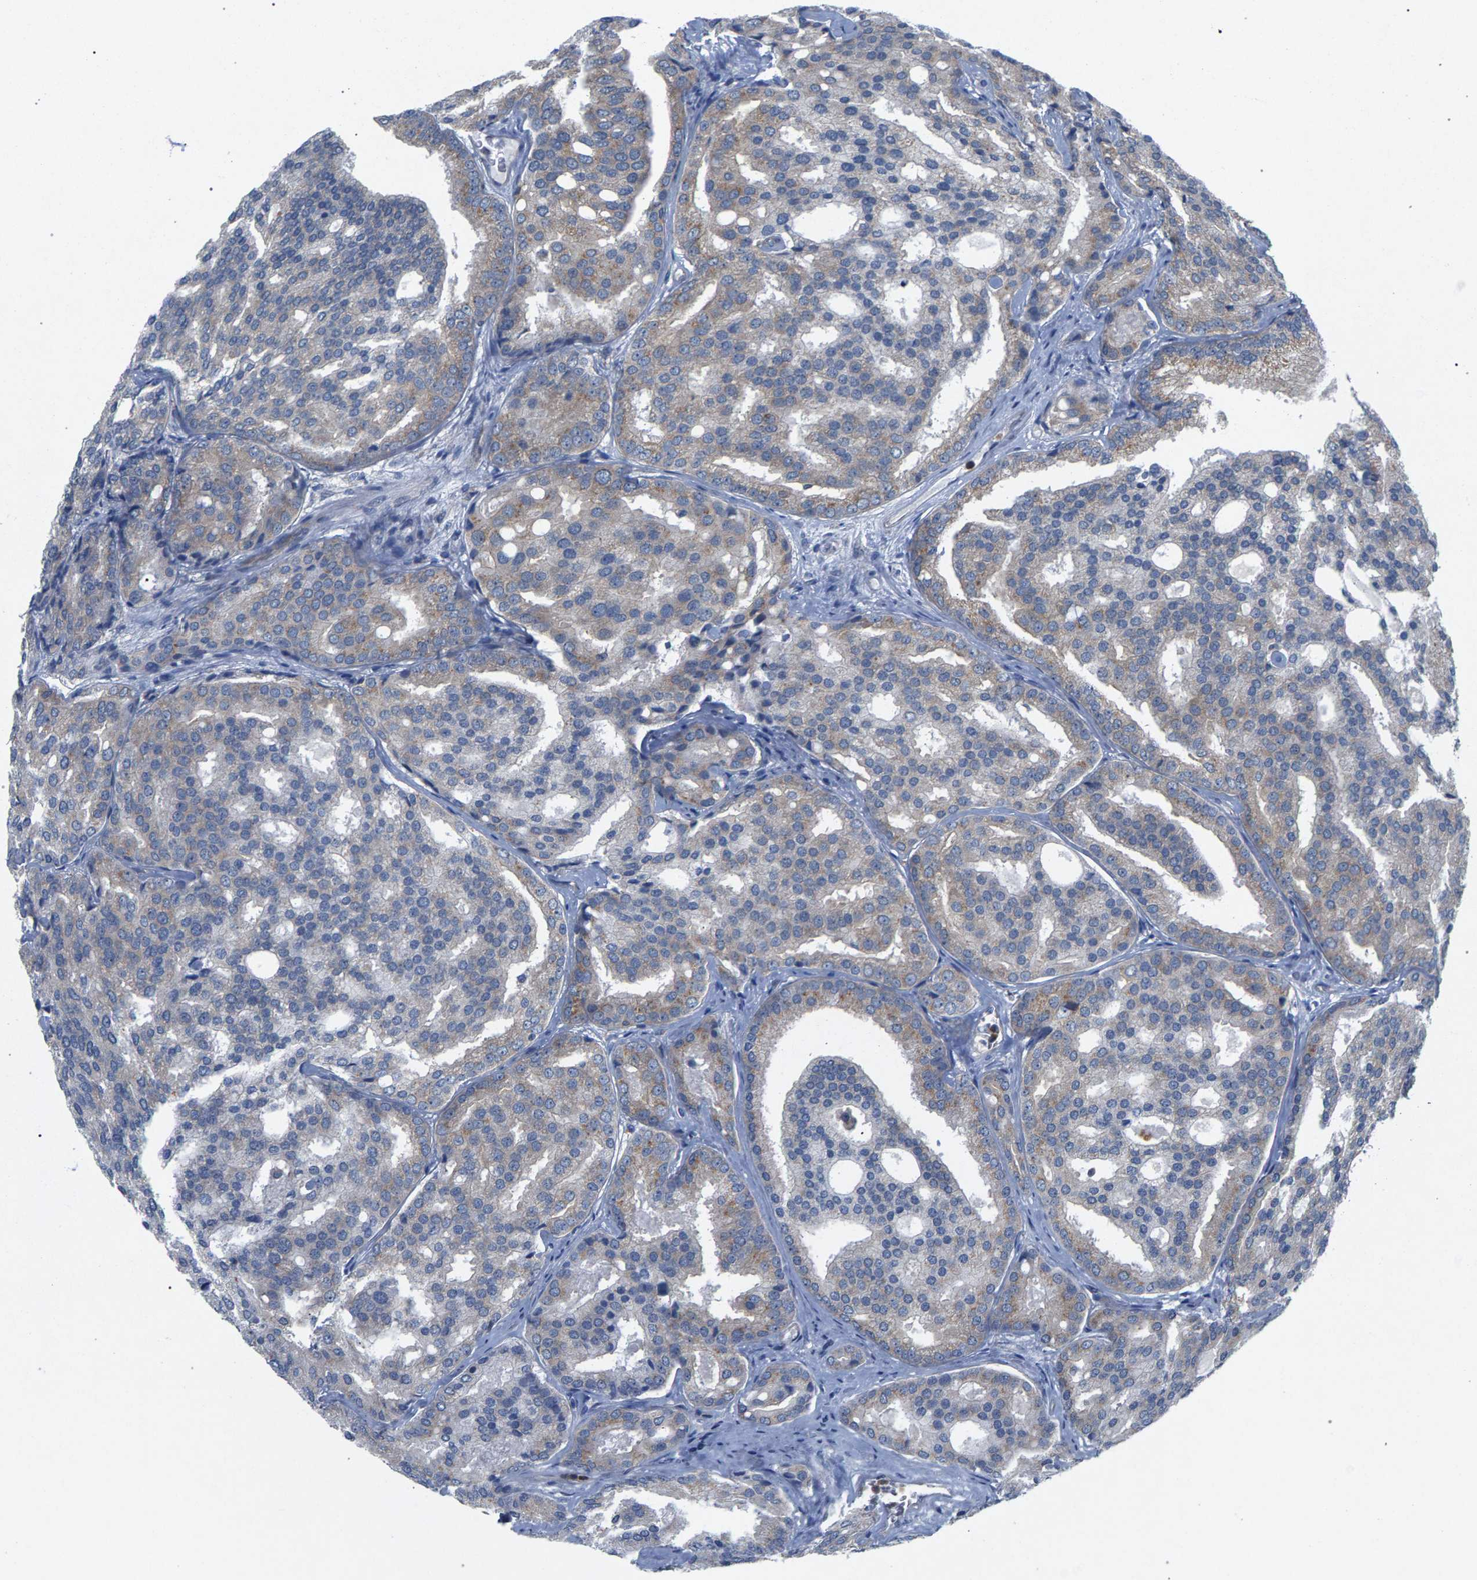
{"staining": {"intensity": "weak", "quantity": "<25%", "location": "cytoplasmic/membranous"}, "tissue": "prostate cancer", "cell_type": "Tumor cells", "image_type": "cancer", "snomed": [{"axis": "morphology", "description": "Adenocarcinoma, High grade"}, {"axis": "topography", "description": "Prostate"}], "caption": "Tumor cells show no significant protein expression in prostate cancer.", "gene": "MAMDC2", "patient": {"sex": "male", "age": 64}}